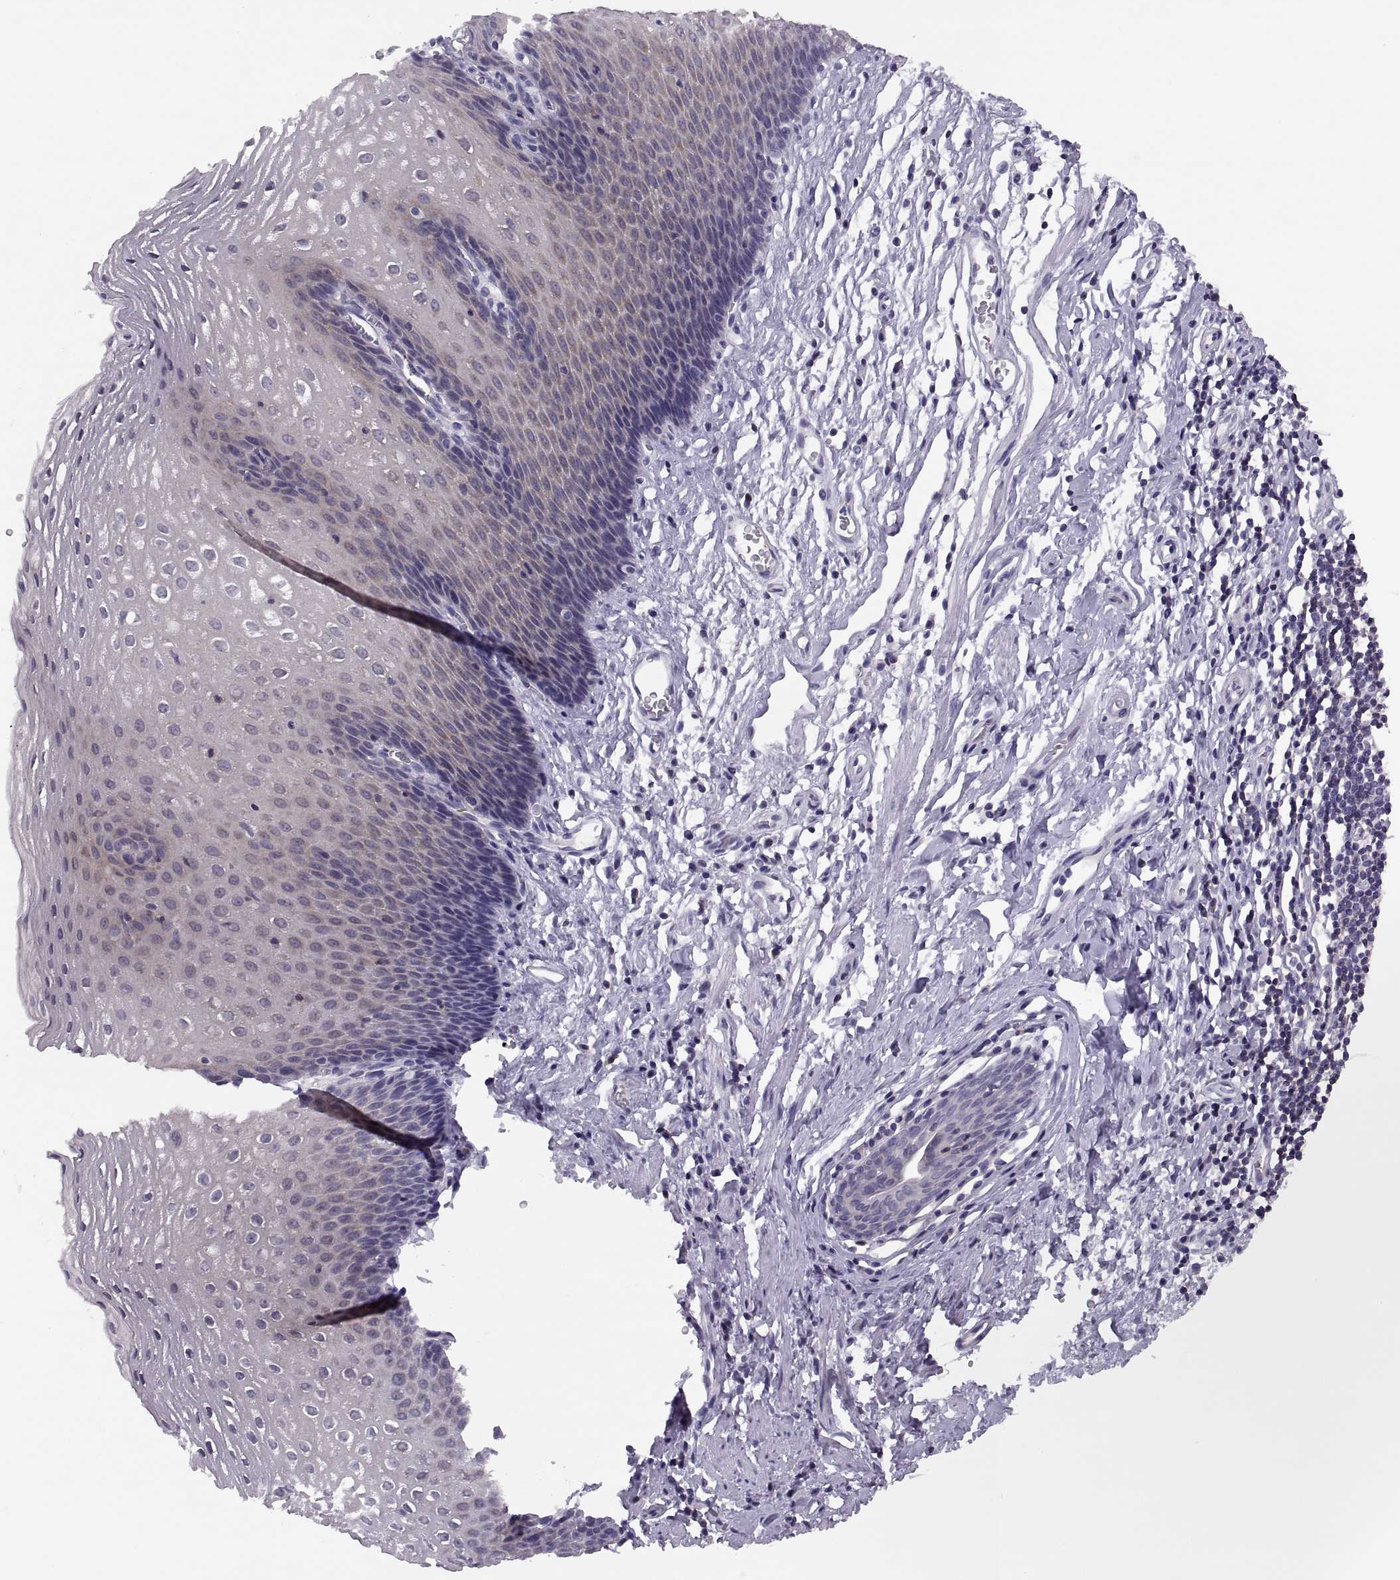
{"staining": {"intensity": "weak", "quantity": "25%-75%", "location": "cytoplasmic/membranous"}, "tissue": "esophagus", "cell_type": "Squamous epithelial cells", "image_type": "normal", "snomed": [{"axis": "morphology", "description": "Normal tissue, NOS"}, {"axis": "topography", "description": "Esophagus"}], "caption": "The photomicrograph demonstrates a brown stain indicating the presence of a protein in the cytoplasmic/membranous of squamous epithelial cells in esophagus.", "gene": "TTC21A", "patient": {"sex": "male", "age": 72}}